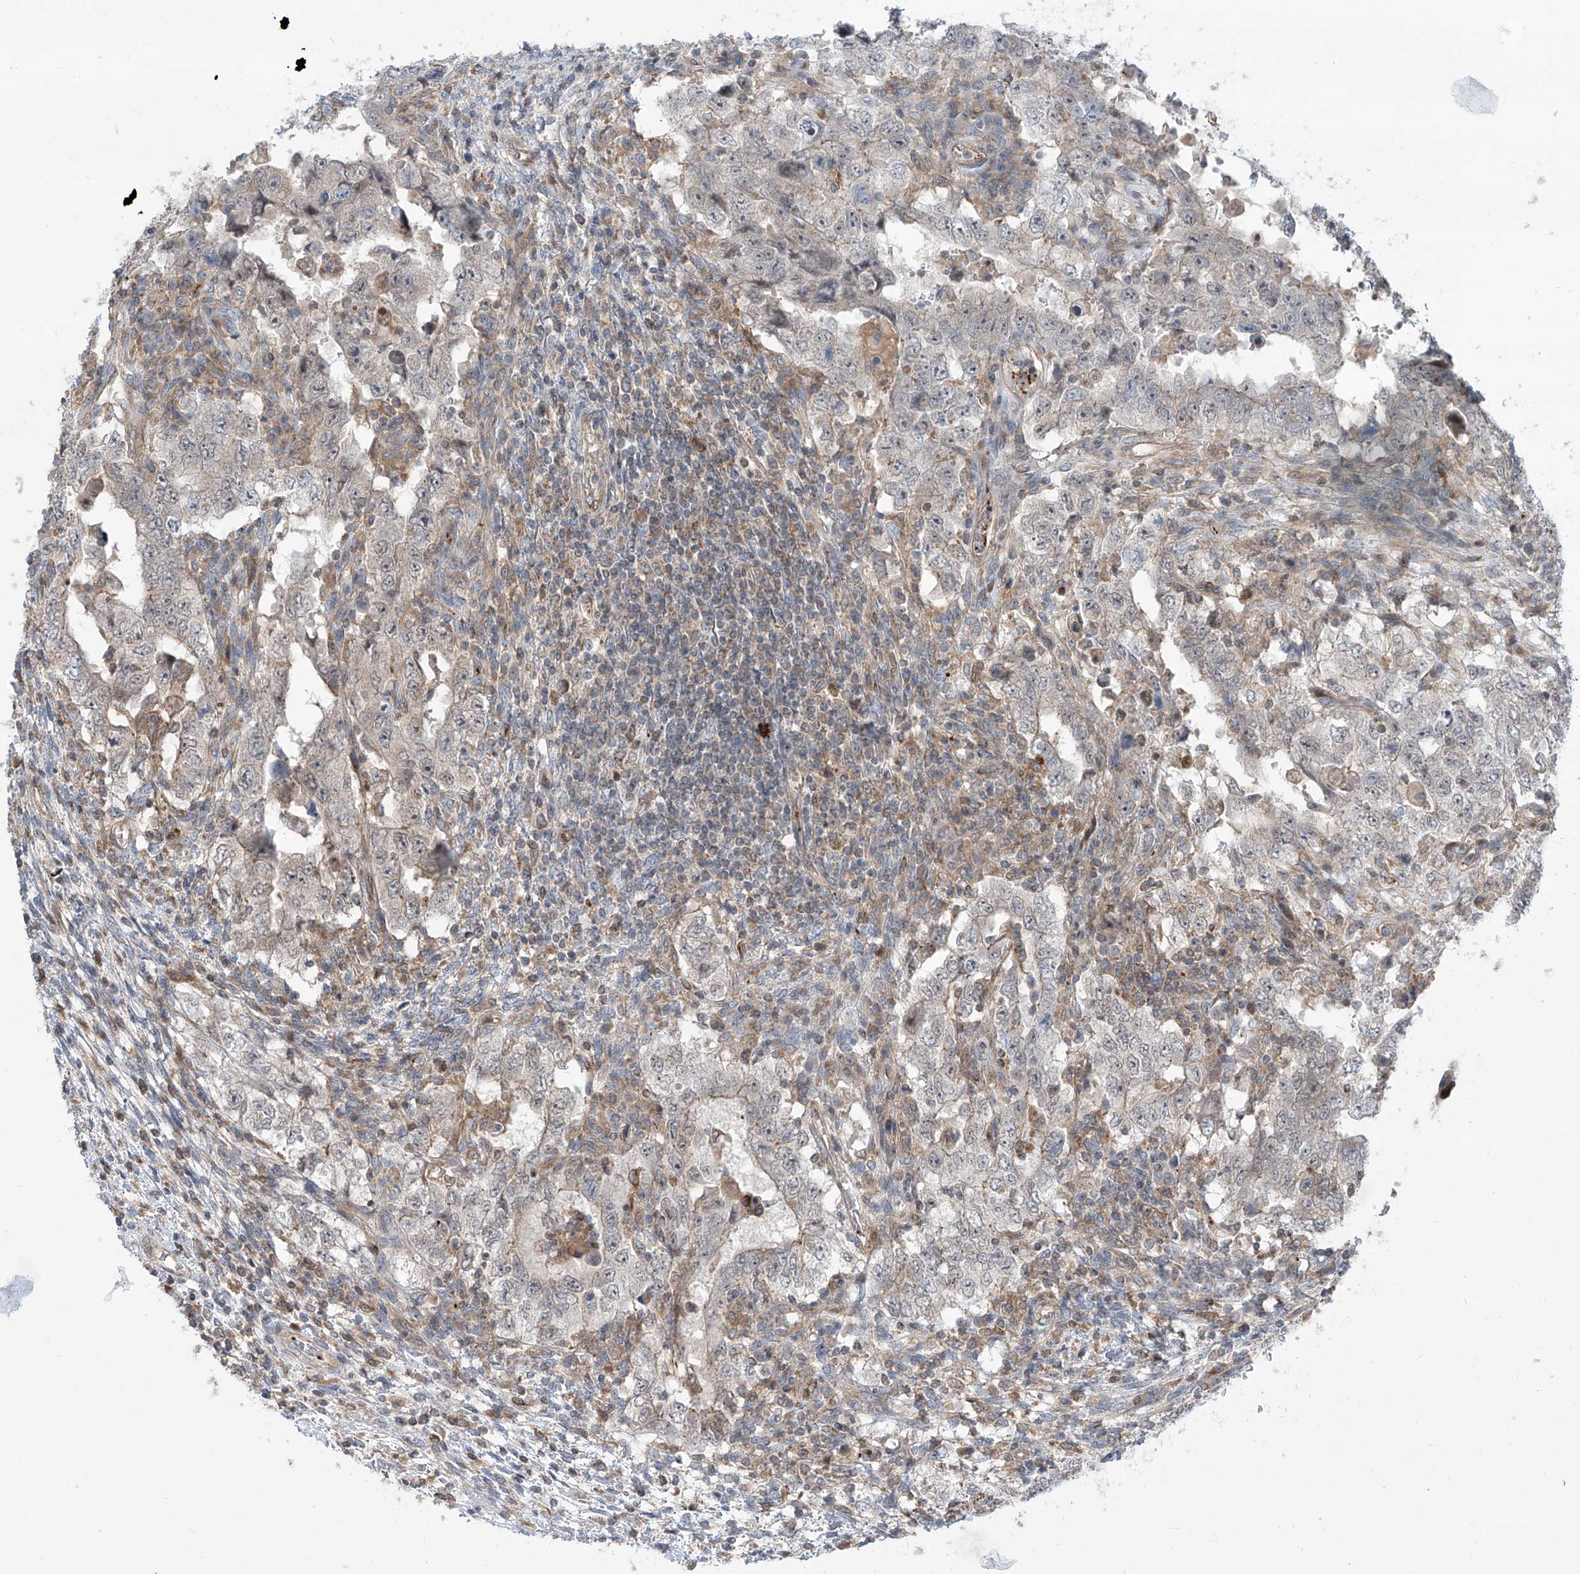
{"staining": {"intensity": "weak", "quantity": "<25%", "location": "cytoplasmic/membranous"}, "tissue": "testis cancer", "cell_type": "Tumor cells", "image_type": "cancer", "snomed": [{"axis": "morphology", "description": "Carcinoma, Embryonal, NOS"}, {"axis": "topography", "description": "Testis"}], "caption": "Immunohistochemical staining of embryonal carcinoma (testis) reveals no significant positivity in tumor cells. (DAB (3,3'-diaminobenzidine) immunohistochemistry (IHC), high magnification).", "gene": "APAF1", "patient": {"sex": "male", "age": 26}}